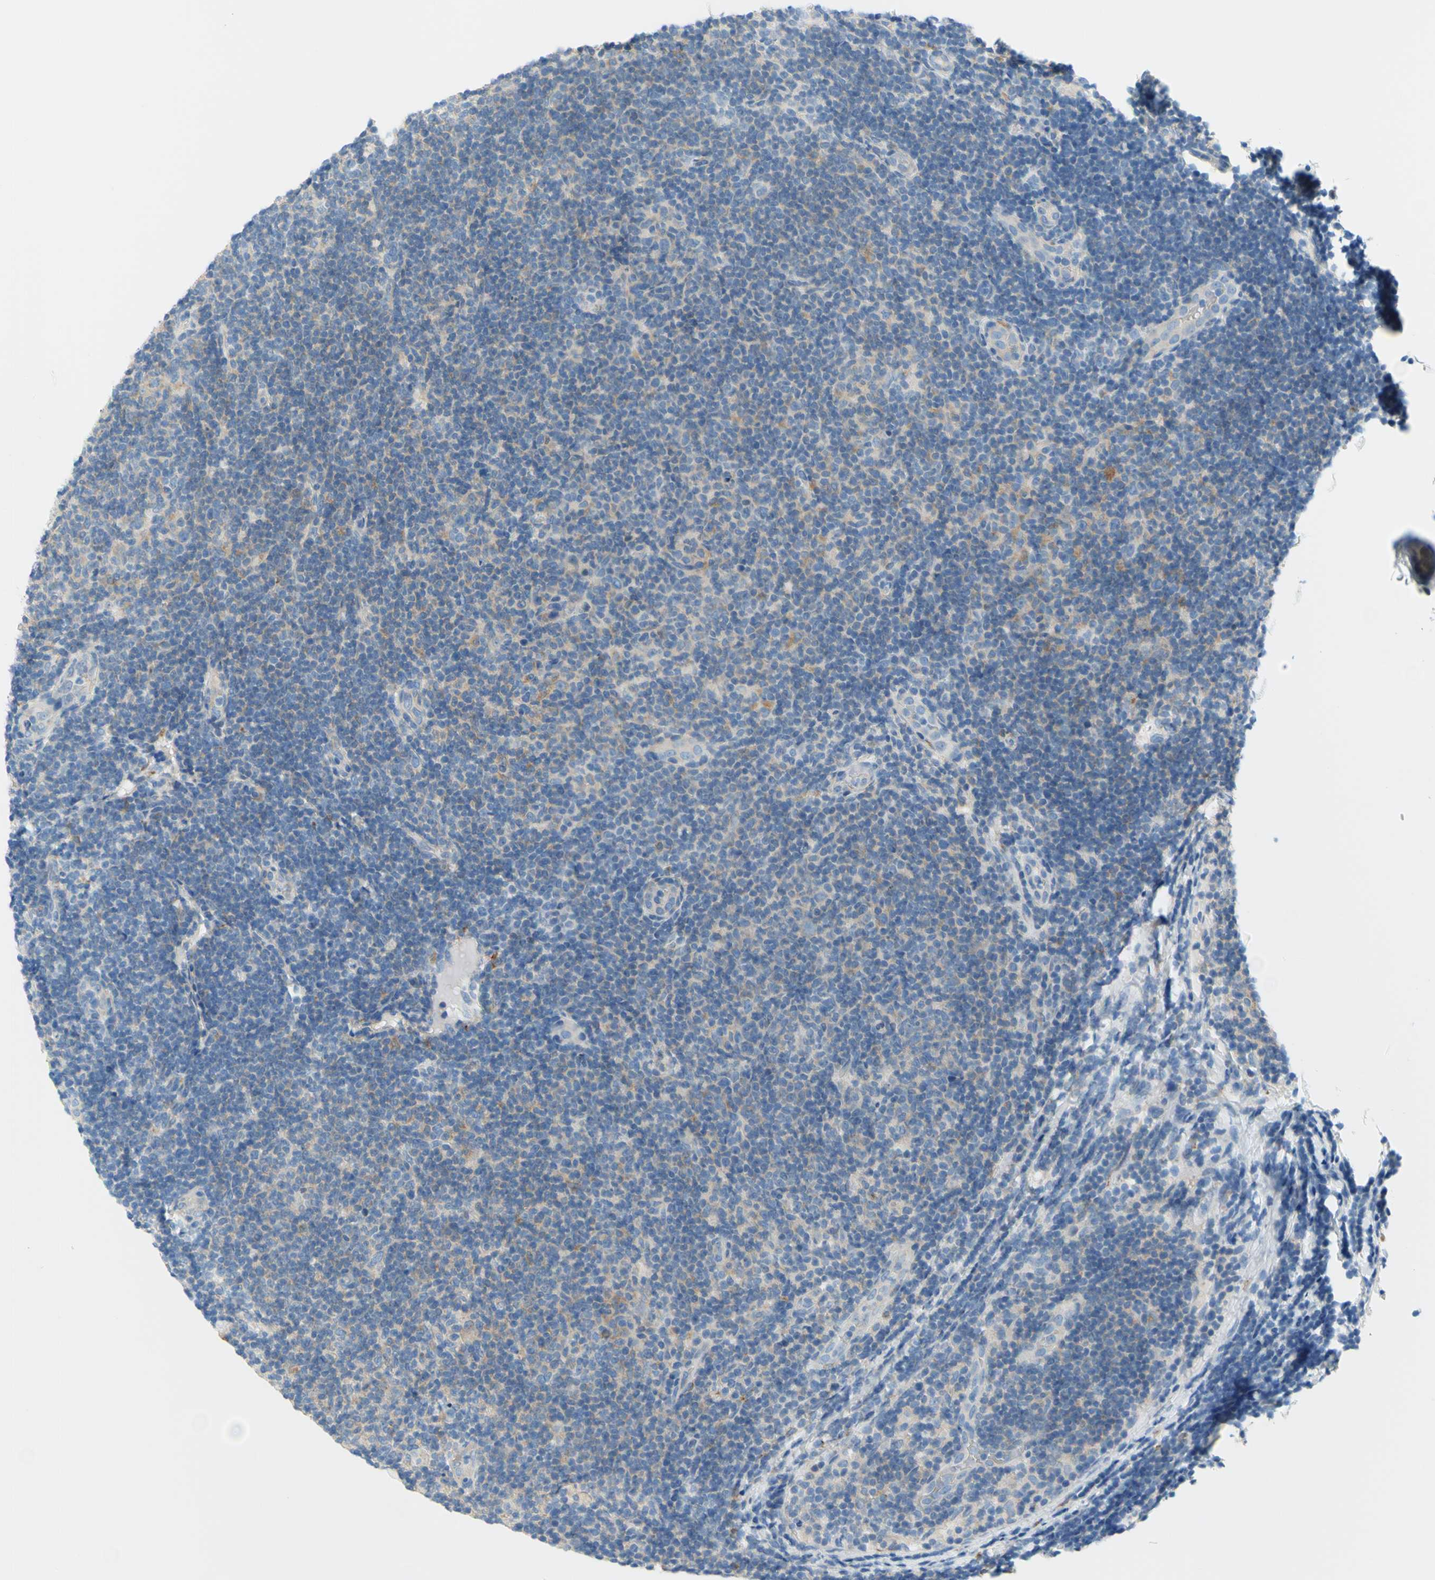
{"staining": {"intensity": "negative", "quantity": "none", "location": "none"}, "tissue": "lymphoma", "cell_type": "Tumor cells", "image_type": "cancer", "snomed": [{"axis": "morphology", "description": "Malignant lymphoma, non-Hodgkin's type, Low grade"}, {"axis": "topography", "description": "Lymph node"}], "caption": "This is an immunohistochemistry image of lymphoma. There is no staining in tumor cells.", "gene": "FRMD4B", "patient": {"sex": "male", "age": 83}}